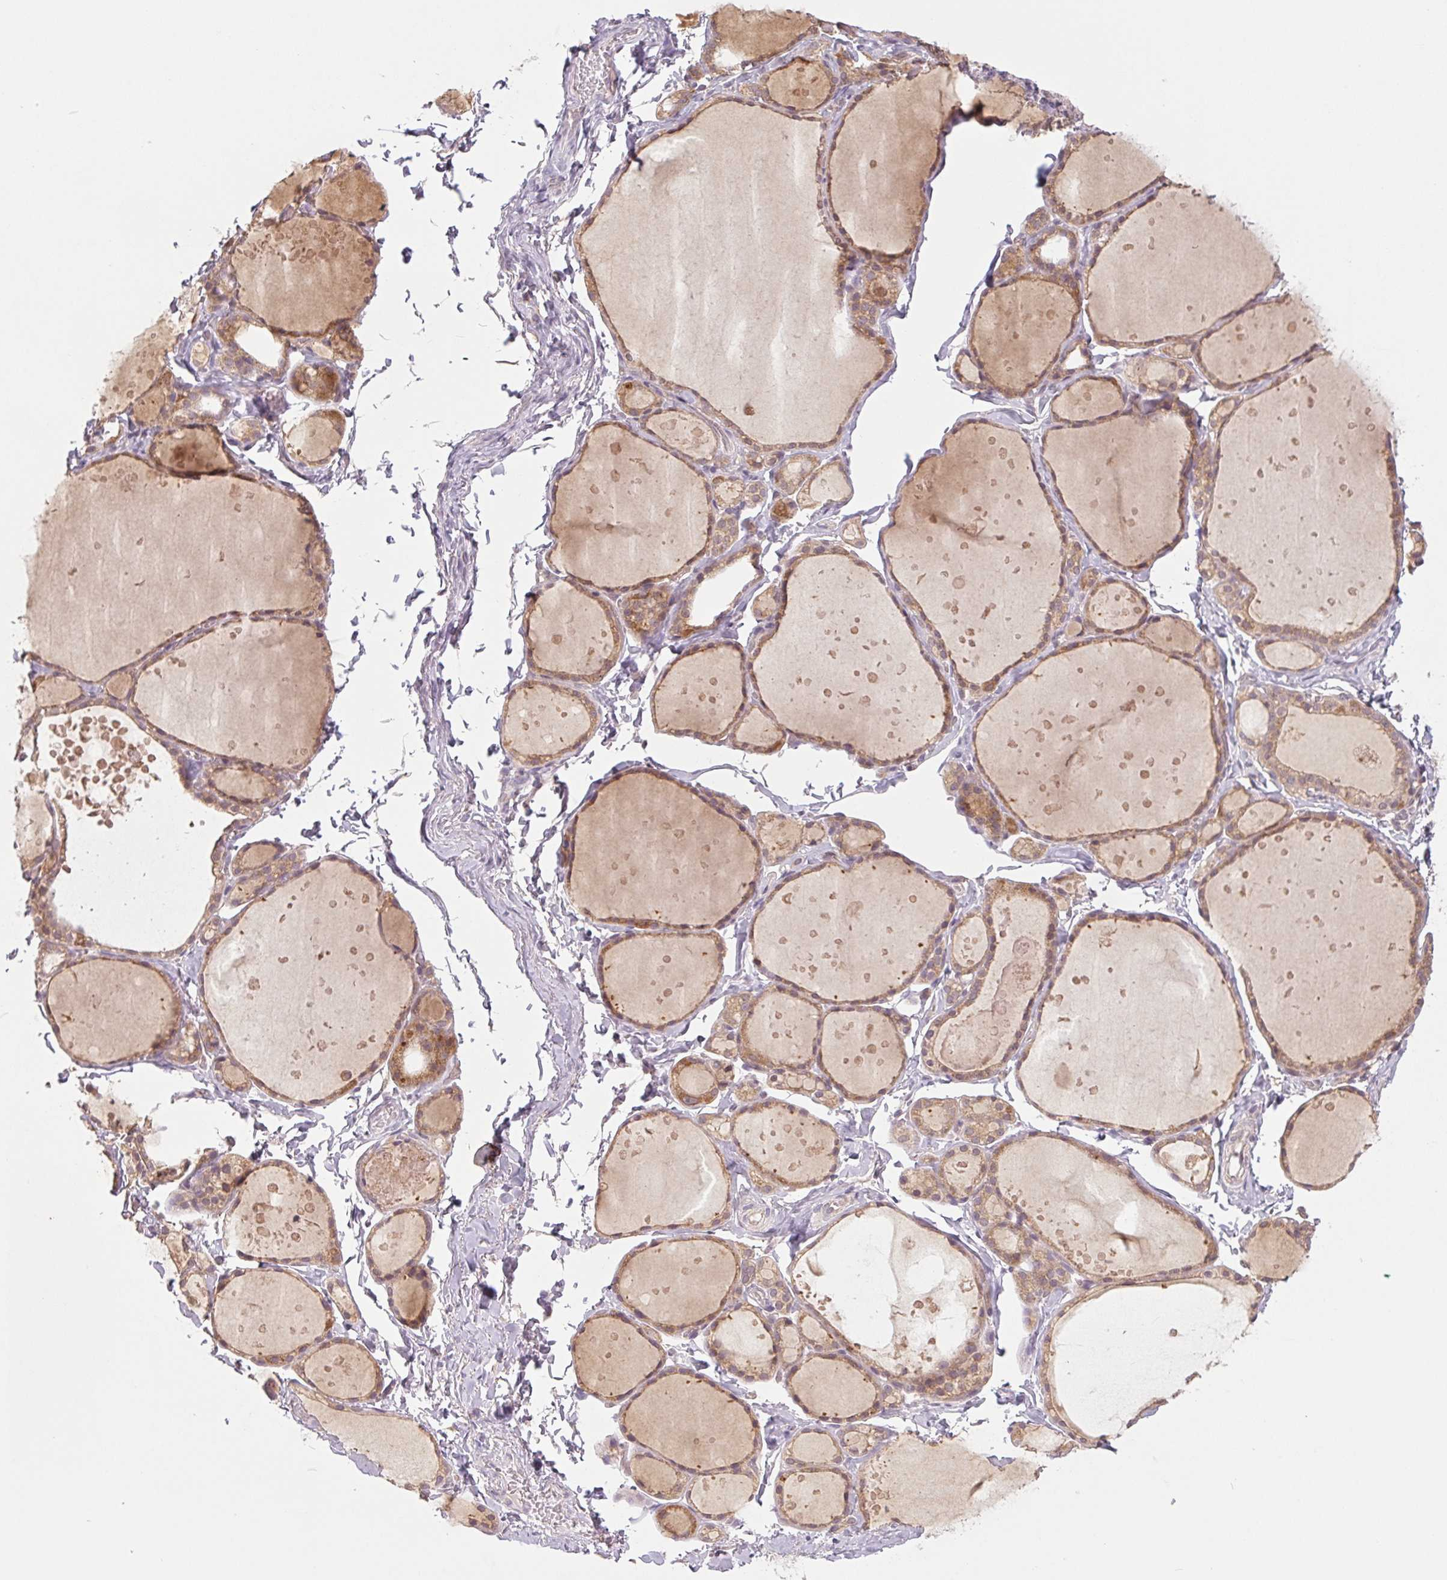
{"staining": {"intensity": "moderate", "quantity": ">75%", "location": "cytoplasmic/membranous"}, "tissue": "thyroid gland", "cell_type": "Glandular cells", "image_type": "normal", "snomed": [{"axis": "morphology", "description": "Normal tissue, NOS"}, {"axis": "topography", "description": "Thyroid gland"}], "caption": "IHC of normal human thyroid gland shows medium levels of moderate cytoplasmic/membranous staining in approximately >75% of glandular cells. The staining was performed using DAB, with brown indicating positive protein expression. Nuclei are stained blue with hematoxylin.", "gene": "MAP3K5", "patient": {"sex": "male", "age": 68}}